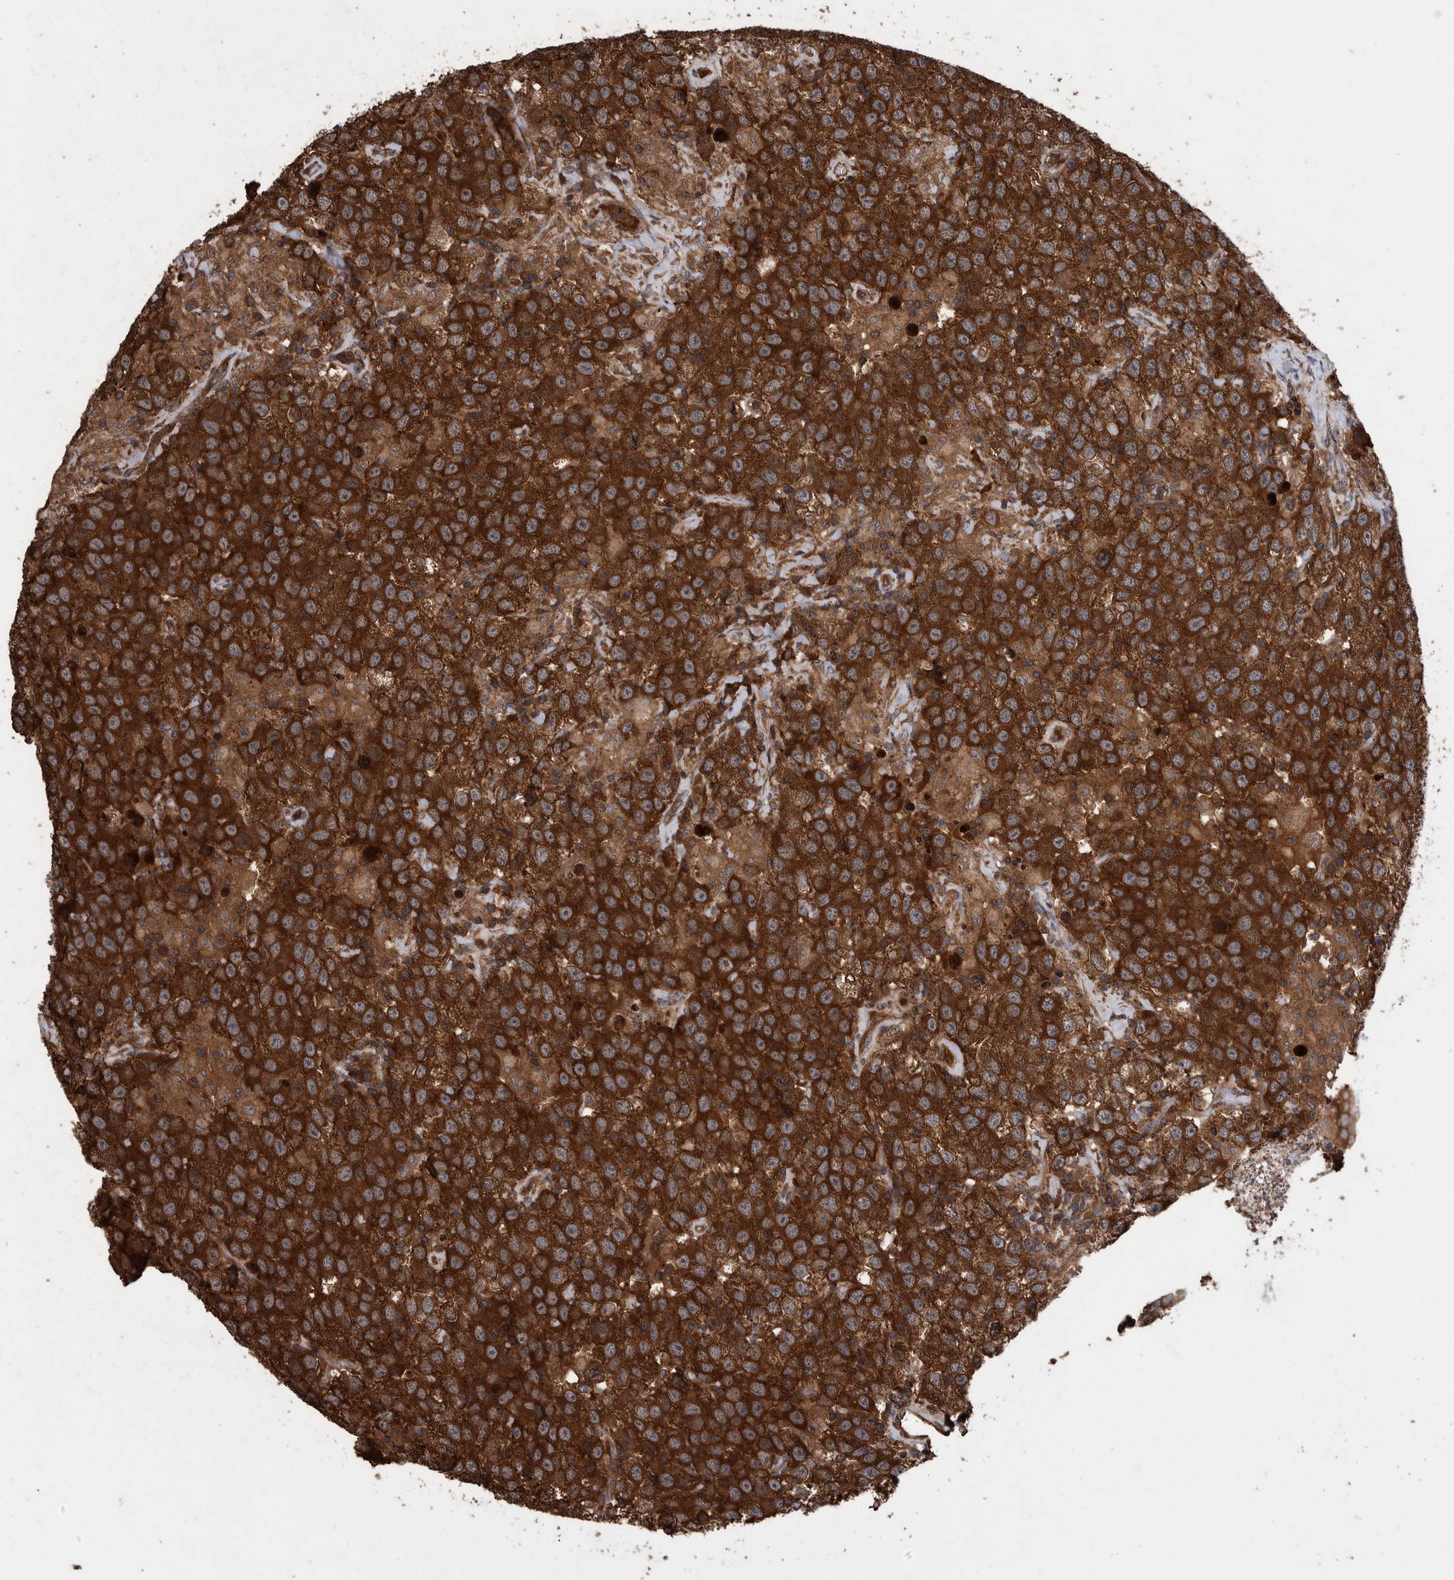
{"staining": {"intensity": "strong", "quantity": ">75%", "location": "cytoplasmic/membranous"}, "tissue": "testis cancer", "cell_type": "Tumor cells", "image_type": "cancer", "snomed": [{"axis": "morphology", "description": "Seminoma, NOS"}, {"axis": "topography", "description": "Testis"}], "caption": "Human testis seminoma stained with a protein marker displays strong staining in tumor cells.", "gene": "VBP1", "patient": {"sex": "male", "age": 41}}